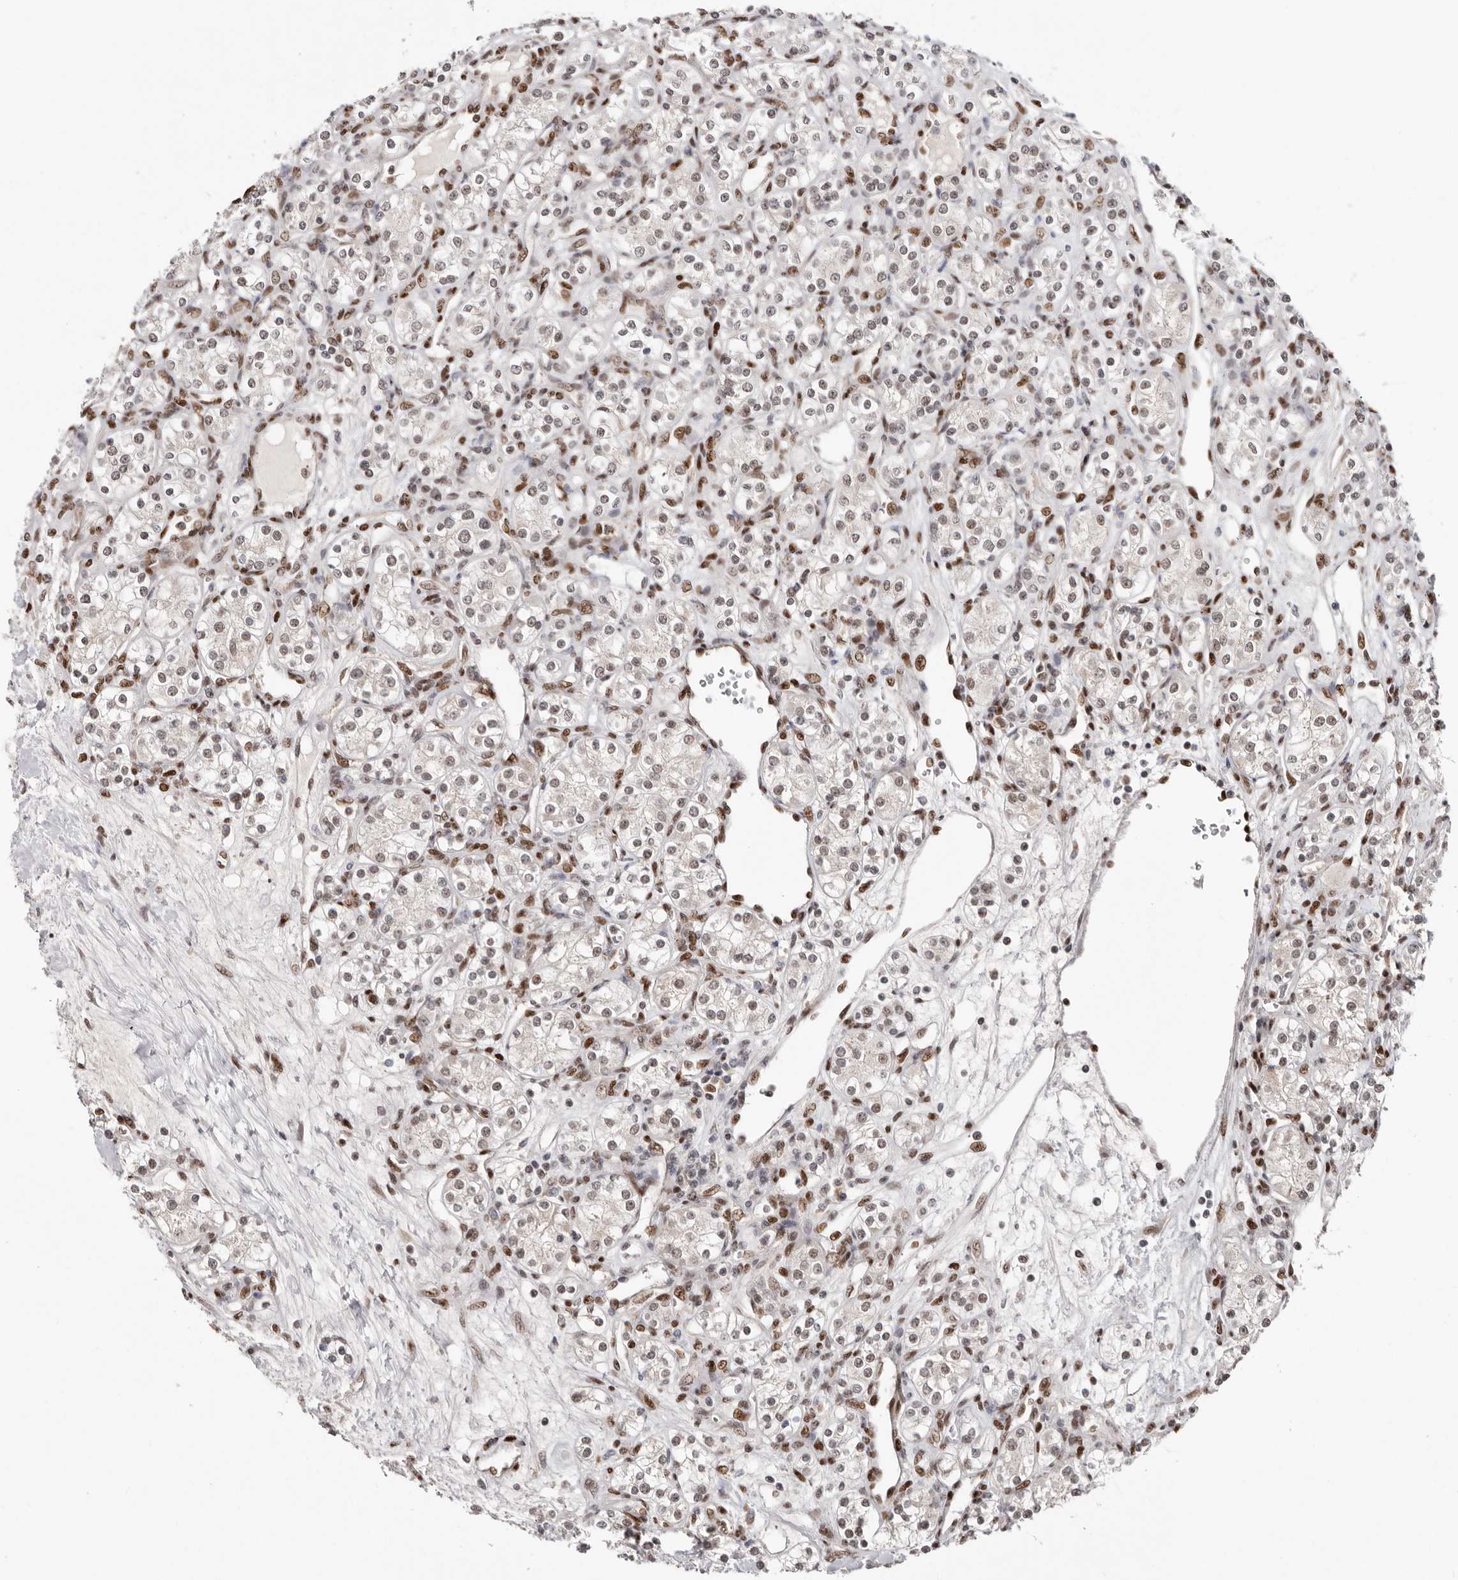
{"staining": {"intensity": "negative", "quantity": "none", "location": "none"}, "tissue": "renal cancer", "cell_type": "Tumor cells", "image_type": "cancer", "snomed": [{"axis": "morphology", "description": "Adenocarcinoma, NOS"}, {"axis": "topography", "description": "Kidney"}], "caption": "Tumor cells are negative for brown protein staining in adenocarcinoma (renal).", "gene": "SMAD7", "patient": {"sex": "male", "age": 77}}